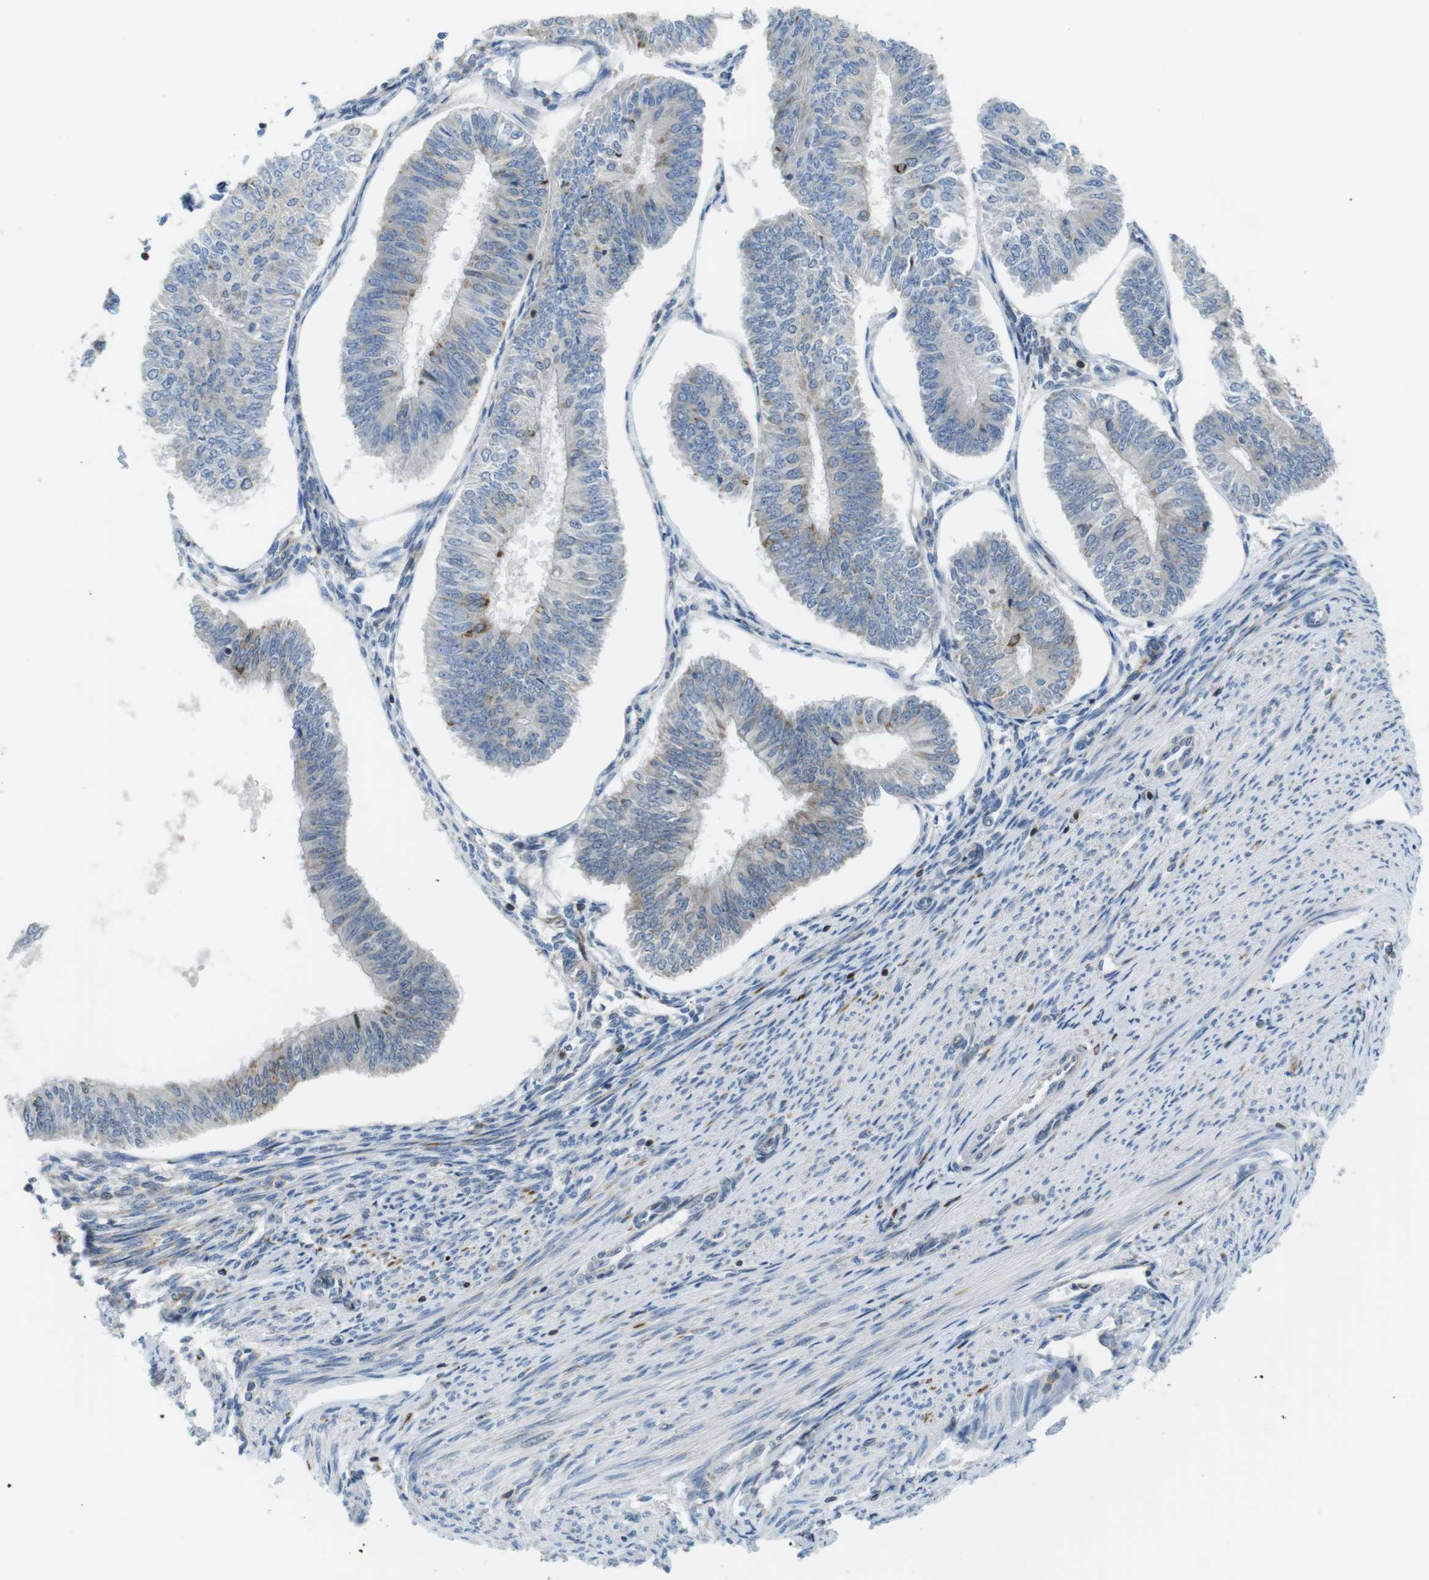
{"staining": {"intensity": "negative", "quantity": "none", "location": "none"}, "tissue": "endometrial cancer", "cell_type": "Tumor cells", "image_type": "cancer", "snomed": [{"axis": "morphology", "description": "Adenocarcinoma, NOS"}, {"axis": "topography", "description": "Endometrium"}], "caption": "This photomicrograph is of endometrial adenocarcinoma stained with immunohistochemistry to label a protein in brown with the nuclei are counter-stained blue. There is no positivity in tumor cells.", "gene": "KCNE3", "patient": {"sex": "female", "age": 58}}